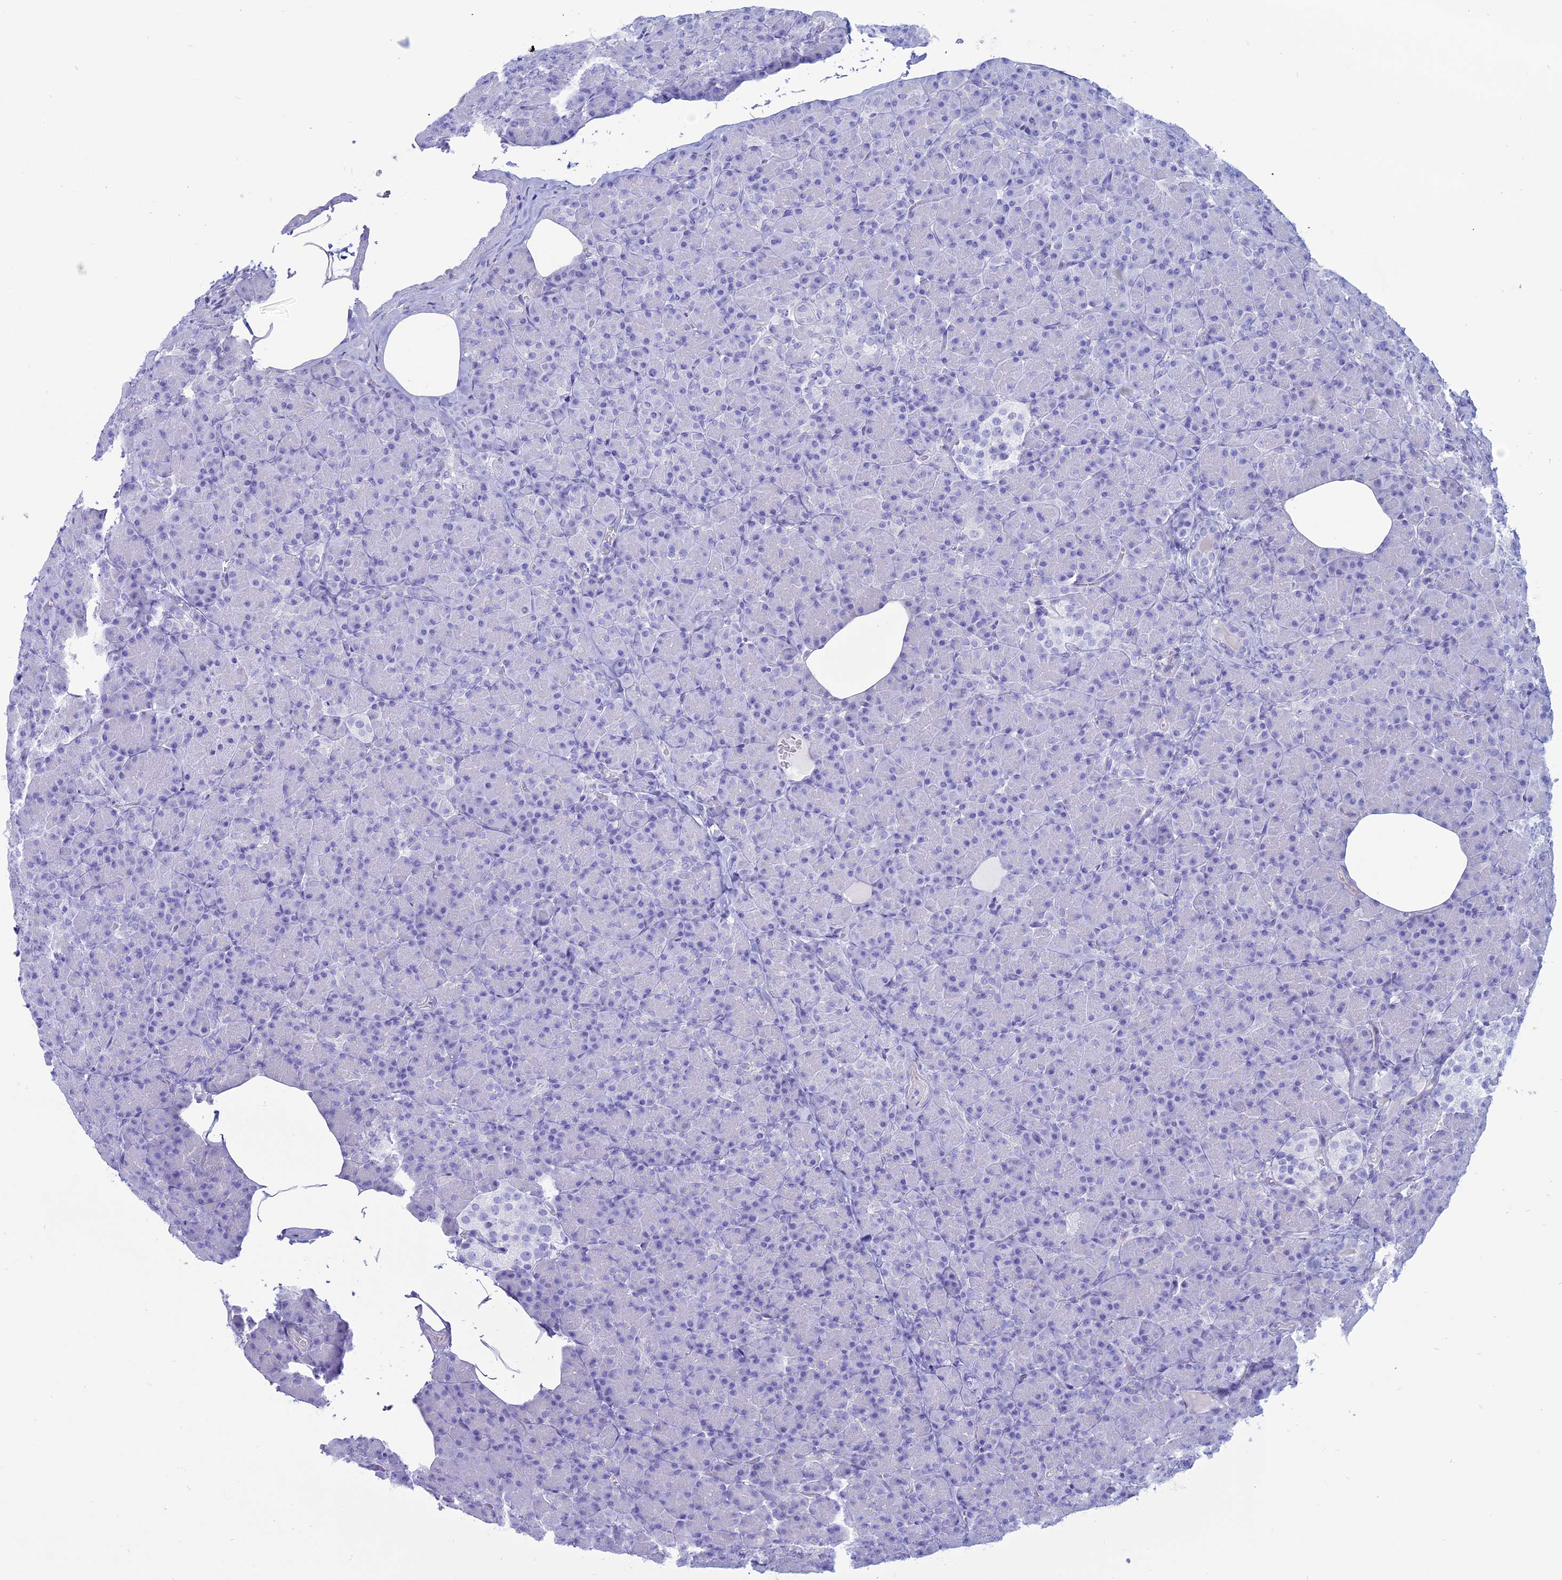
{"staining": {"intensity": "negative", "quantity": "none", "location": "none"}, "tissue": "pancreas", "cell_type": "Exocrine glandular cells", "image_type": "normal", "snomed": [{"axis": "morphology", "description": "Normal tissue, NOS"}, {"axis": "topography", "description": "Pancreas"}], "caption": "An image of human pancreas is negative for staining in exocrine glandular cells.", "gene": "OR2AE1", "patient": {"sex": "female", "age": 43}}